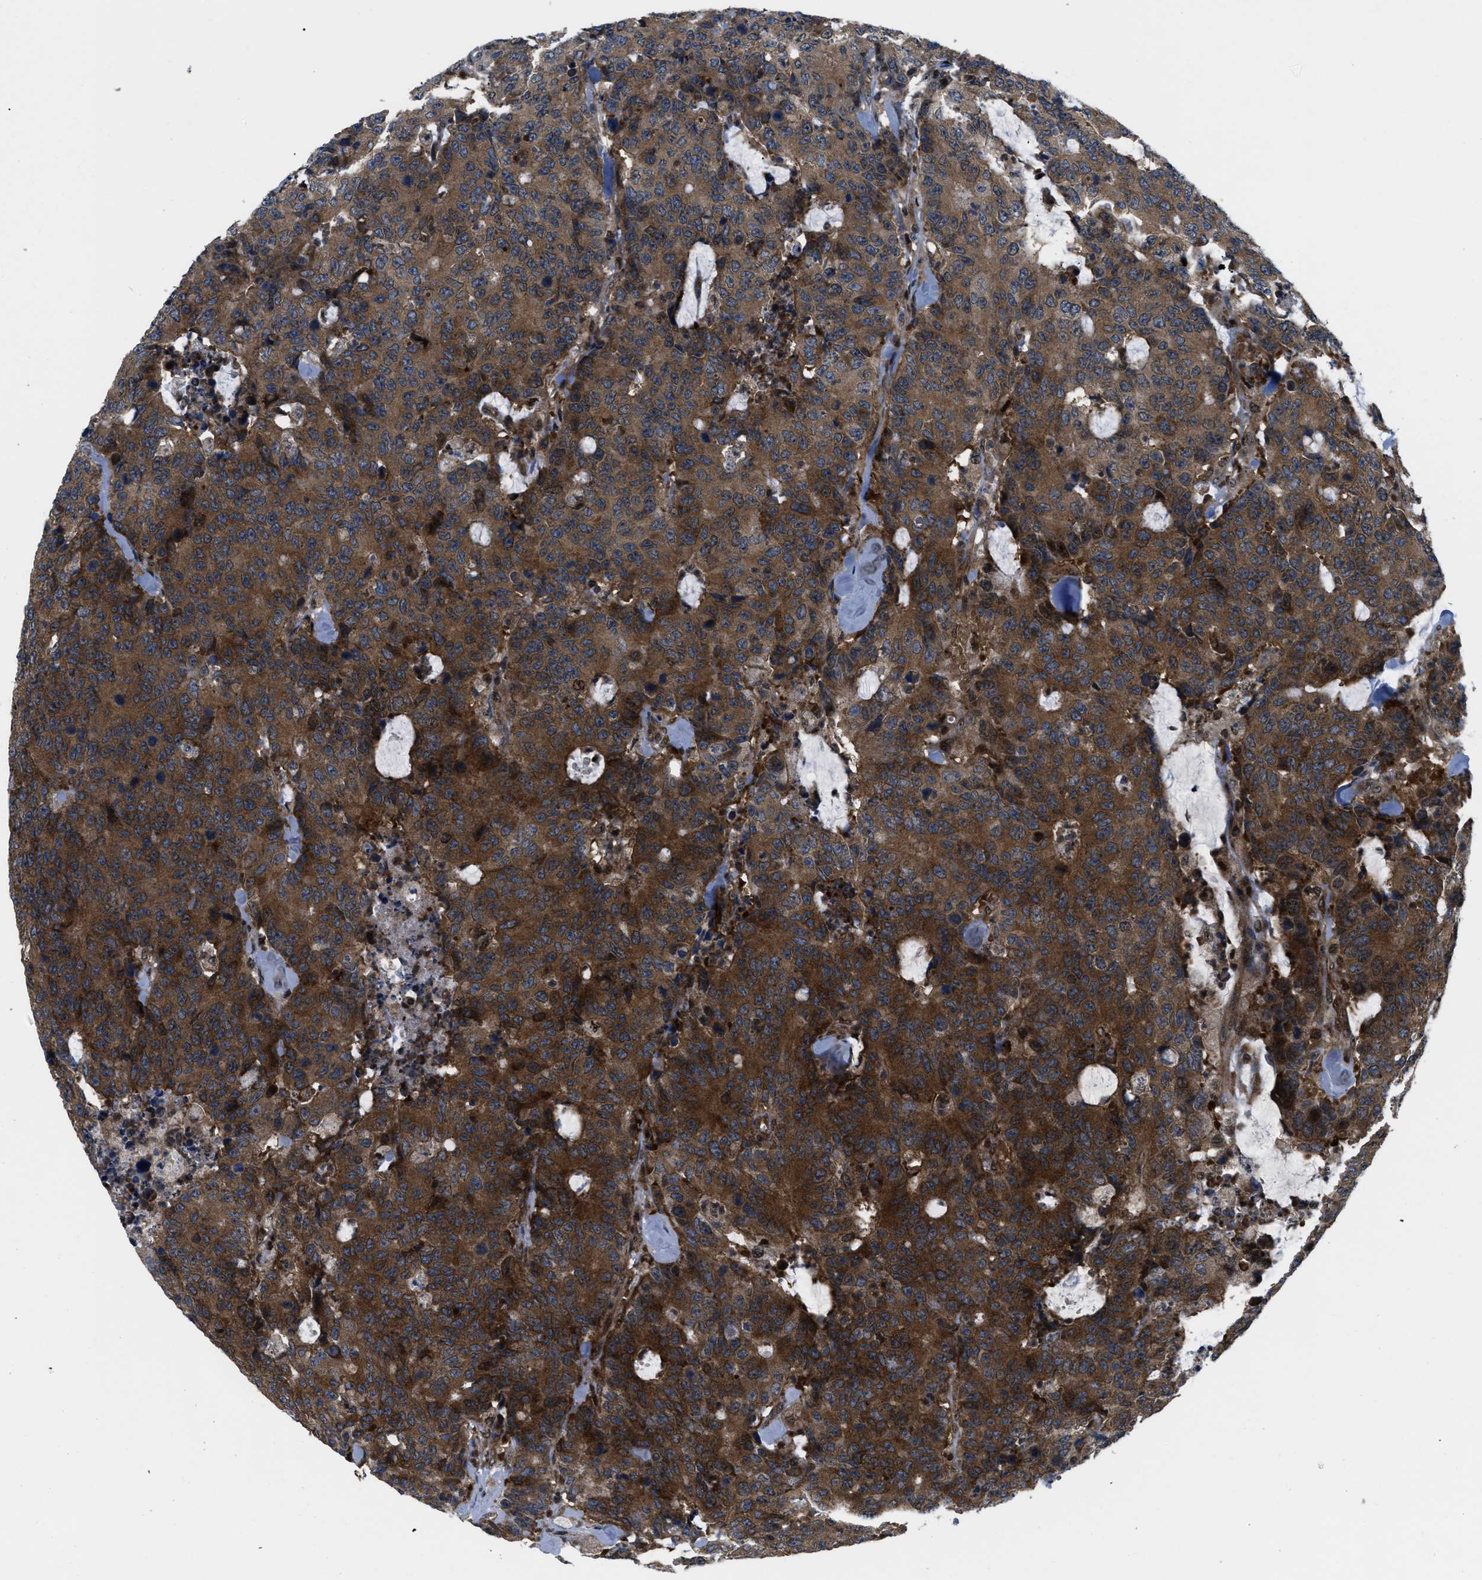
{"staining": {"intensity": "strong", "quantity": ">75%", "location": "cytoplasmic/membranous"}, "tissue": "colorectal cancer", "cell_type": "Tumor cells", "image_type": "cancer", "snomed": [{"axis": "morphology", "description": "Adenocarcinoma, NOS"}, {"axis": "topography", "description": "Colon"}], "caption": "Immunohistochemical staining of adenocarcinoma (colorectal) displays high levels of strong cytoplasmic/membranous expression in approximately >75% of tumor cells.", "gene": "PPP2CB", "patient": {"sex": "female", "age": 86}}